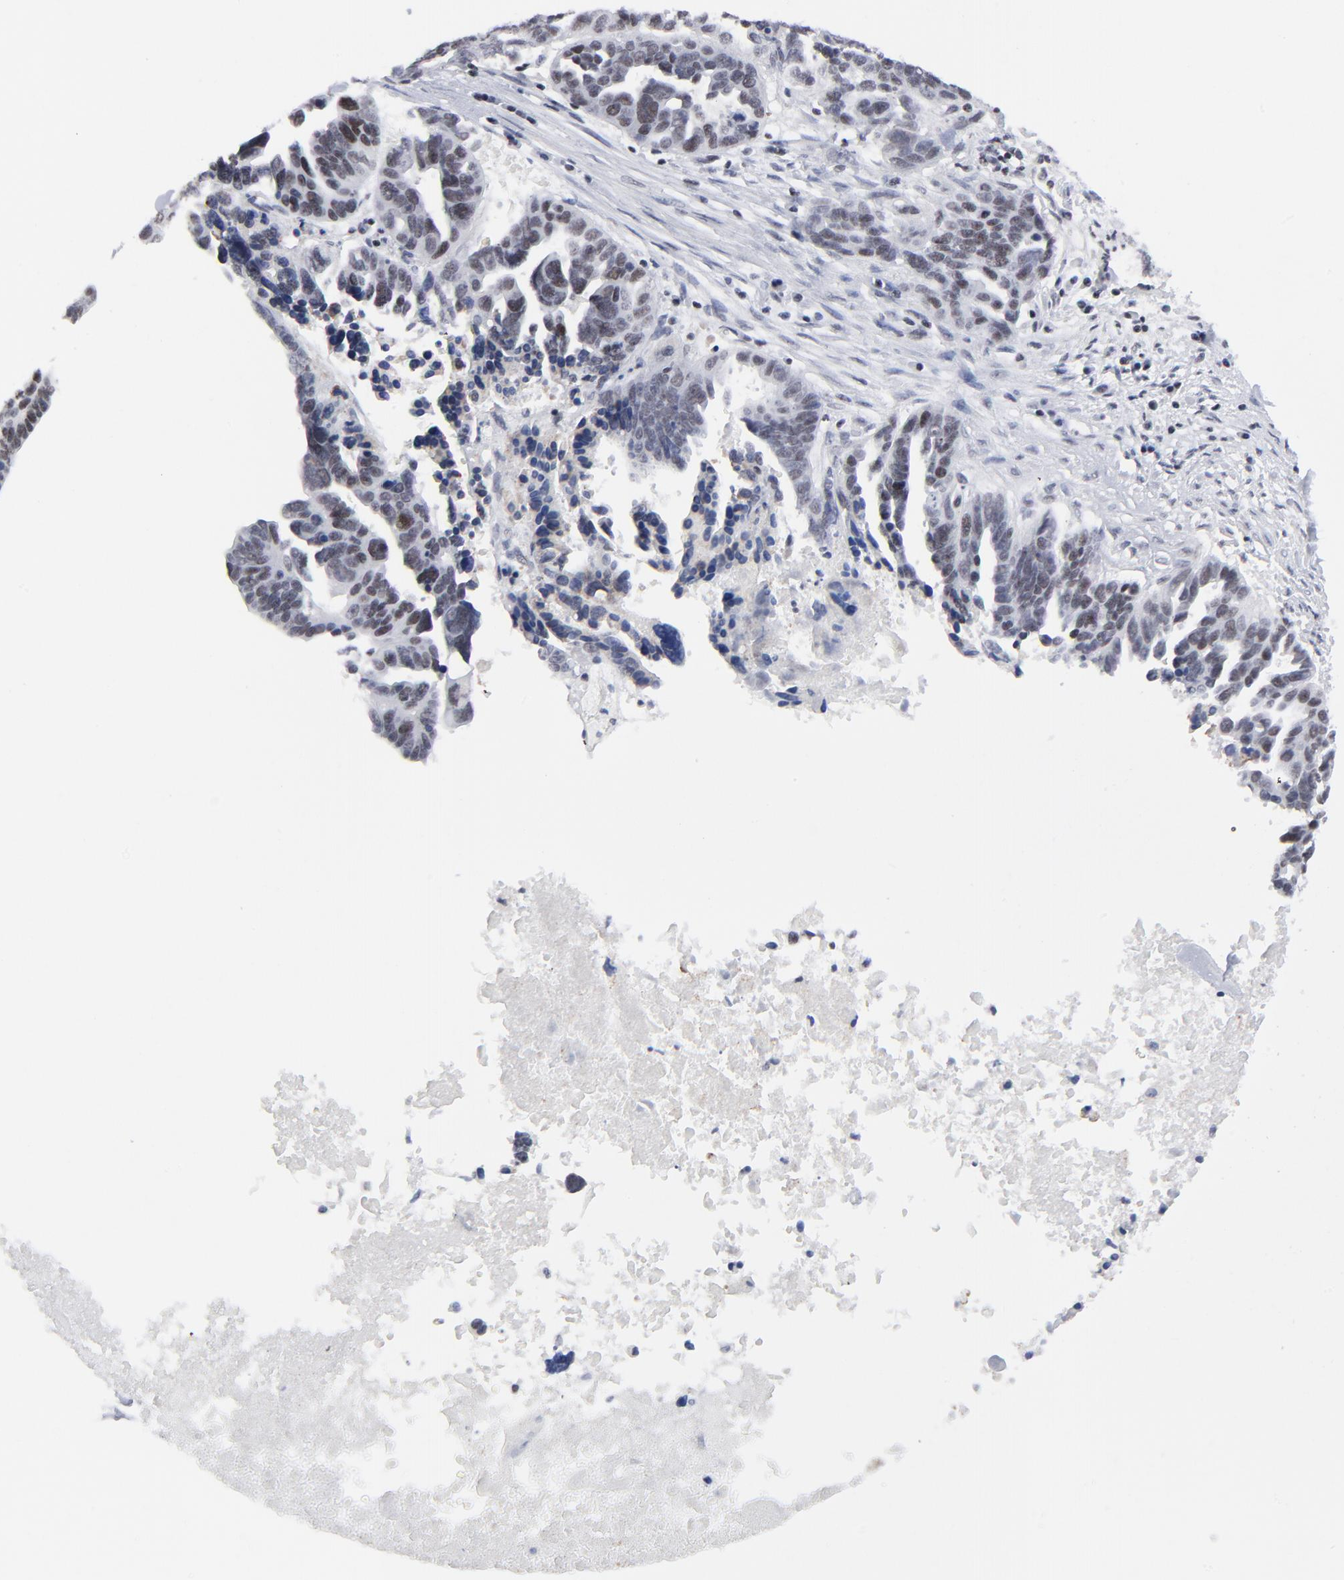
{"staining": {"intensity": "weak", "quantity": "<25%", "location": "nuclear"}, "tissue": "ovarian cancer", "cell_type": "Tumor cells", "image_type": "cancer", "snomed": [{"axis": "morphology", "description": "Carcinoma, endometroid"}, {"axis": "morphology", "description": "Cystadenocarcinoma, serous, NOS"}, {"axis": "topography", "description": "Ovary"}], "caption": "IHC photomicrograph of human ovarian cancer stained for a protein (brown), which shows no positivity in tumor cells. The staining is performed using DAB brown chromogen with nuclei counter-stained in using hematoxylin.", "gene": "SP2", "patient": {"sex": "female", "age": 45}}